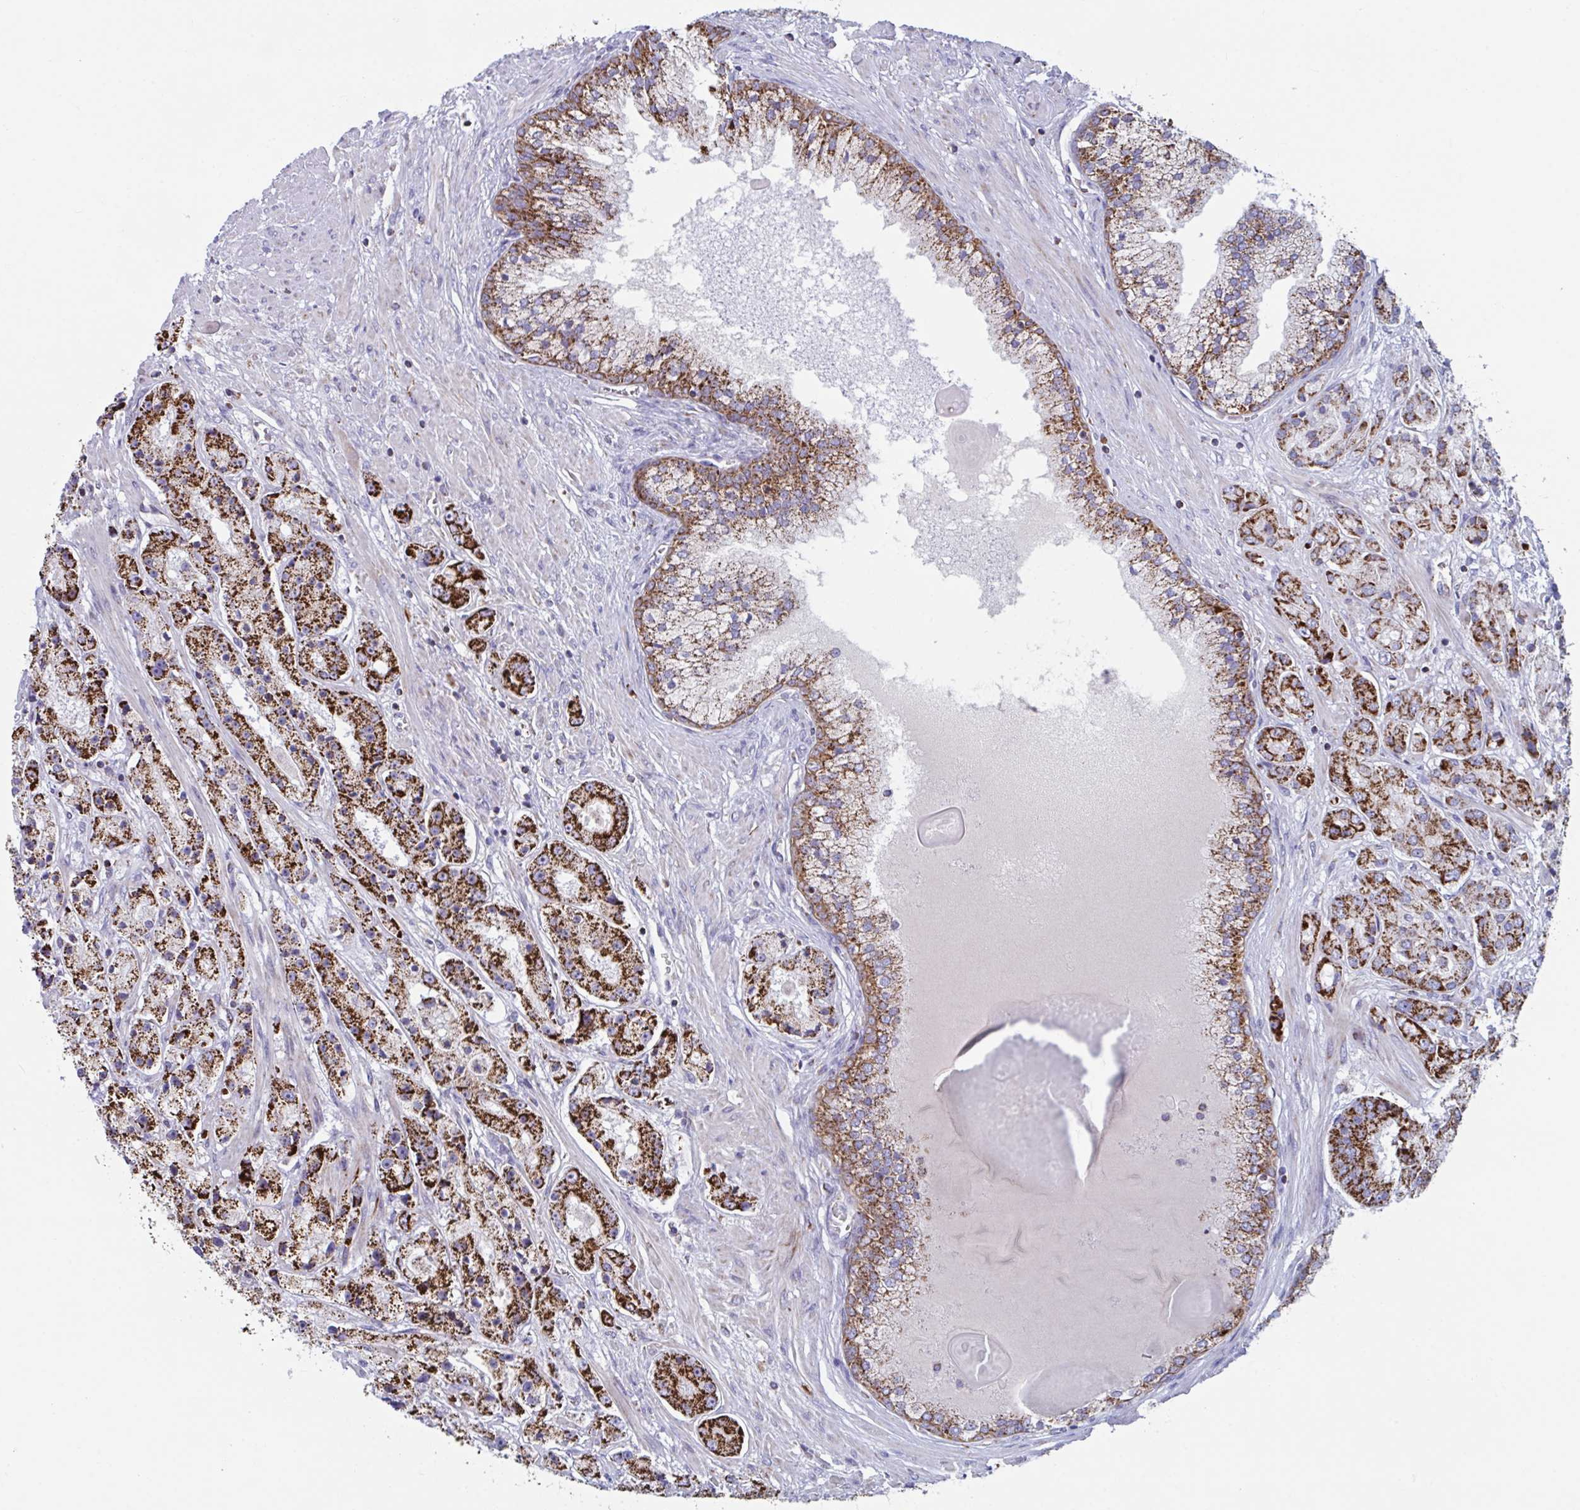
{"staining": {"intensity": "strong", "quantity": ">75%", "location": "cytoplasmic/membranous"}, "tissue": "prostate cancer", "cell_type": "Tumor cells", "image_type": "cancer", "snomed": [{"axis": "morphology", "description": "Adenocarcinoma, High grade"}, {"axis": "topography", "description": "Prostate"}], "caption": "Immunohistochemical staining of human adenocarcinoma (high-grade) (prostate) shows high levels of strong cytoplasmic/membranous protein expression in about >75% of tumor cells. Immunohistochemistry stains the protein of interest in brown and the nuclei are stained blue.", "gene": "BCAT2", "patient": {"sex": "male", "age": 67}}